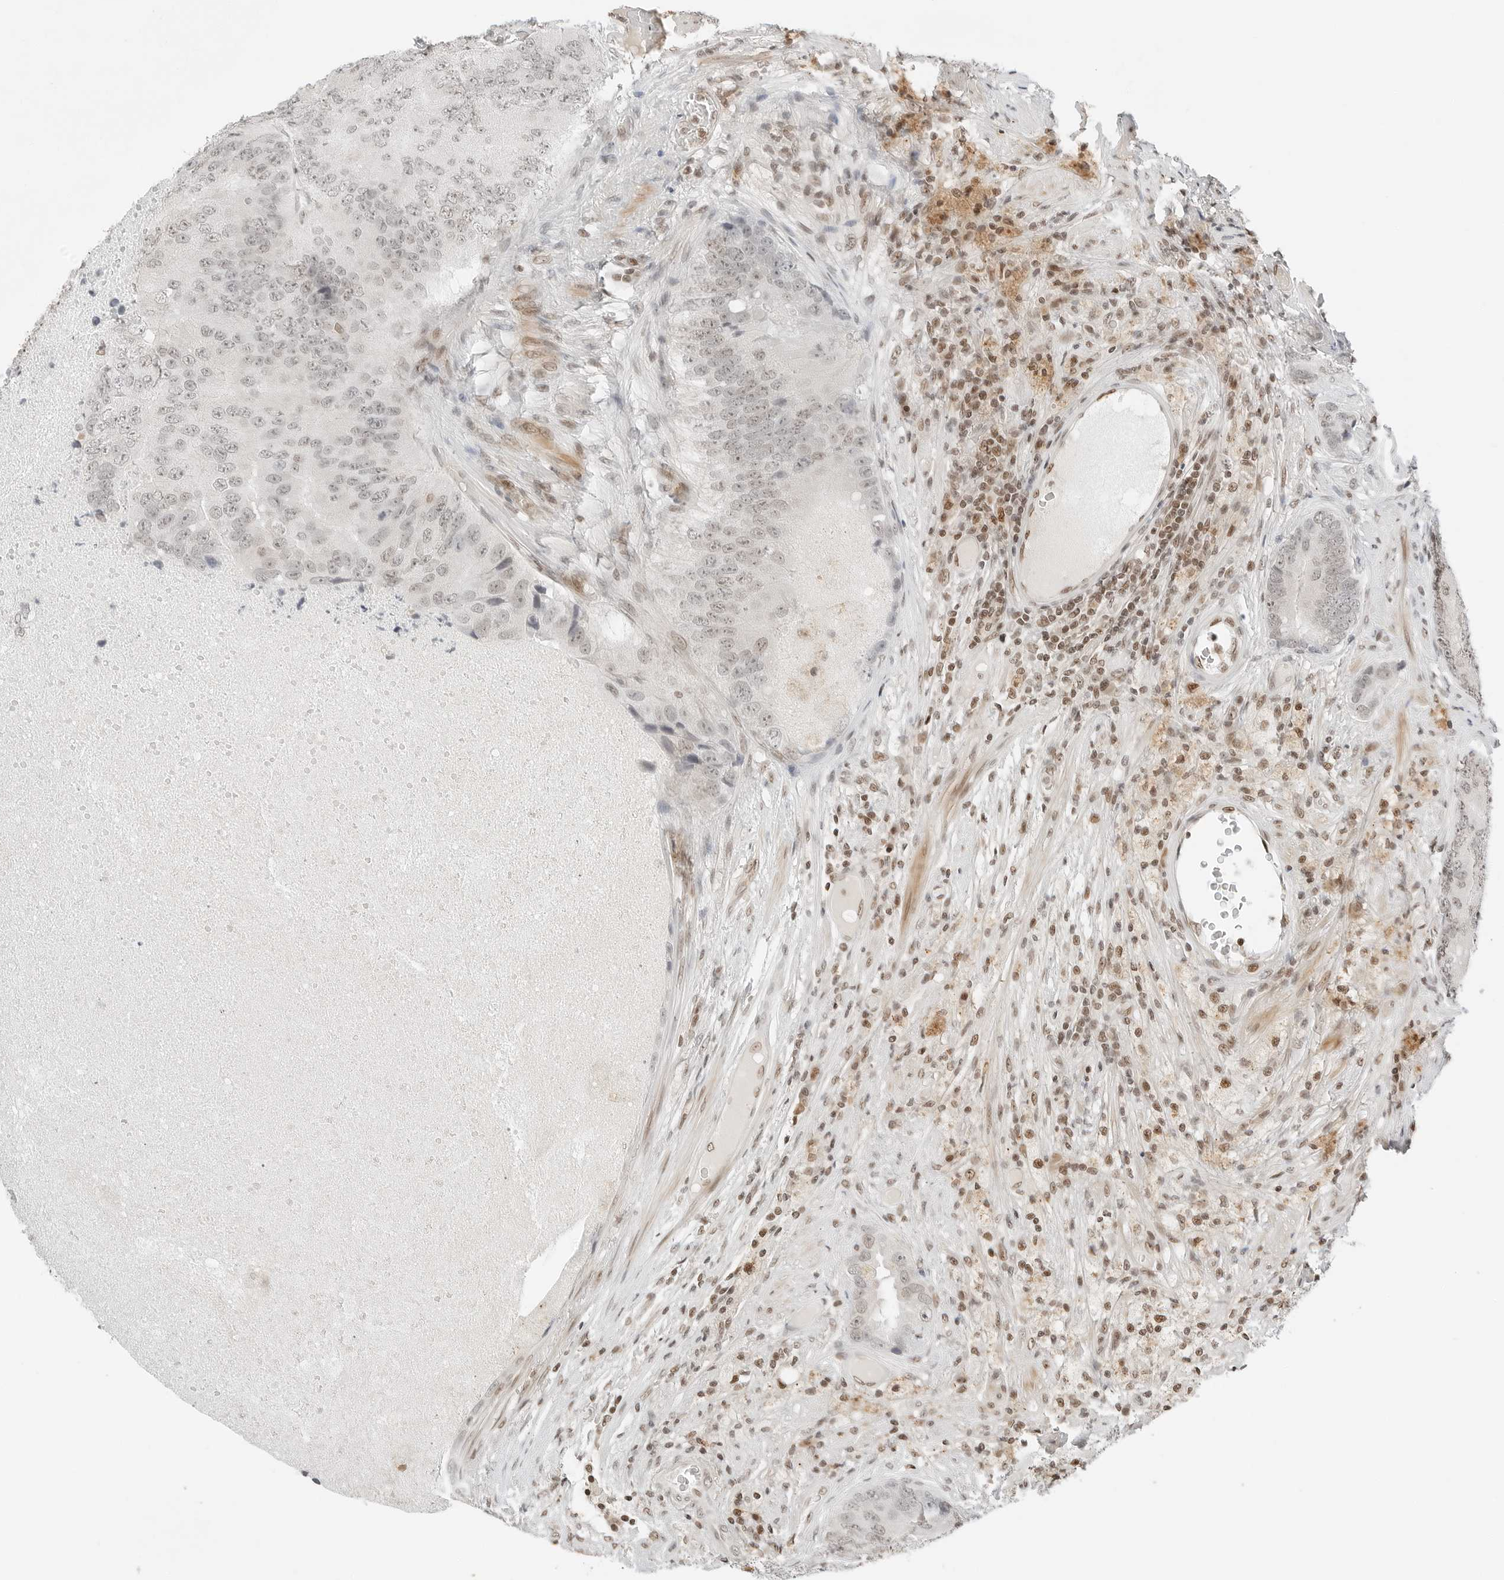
{"staining": {"intensity": "weak", "quantity": ">75%", "location": "nuclear"}, "tissue": "prostate cancer", "cell_type": "Tumor cells", "image_type": "cancer", "snomed": [{"axis": "morphology", "description": "Adenocarcinoma, High grade"}, {"axis": "topography", "description": "Prostate"}], "caption": "Weak nuclear positivity is appreciated in approximately >75% of tumor cells in prostate cancer (high-grade adenocarcinoma). Nuclei are stained in blue.", "gene": "CRTC2", "patient": {"sex": "male", "age": 70}}